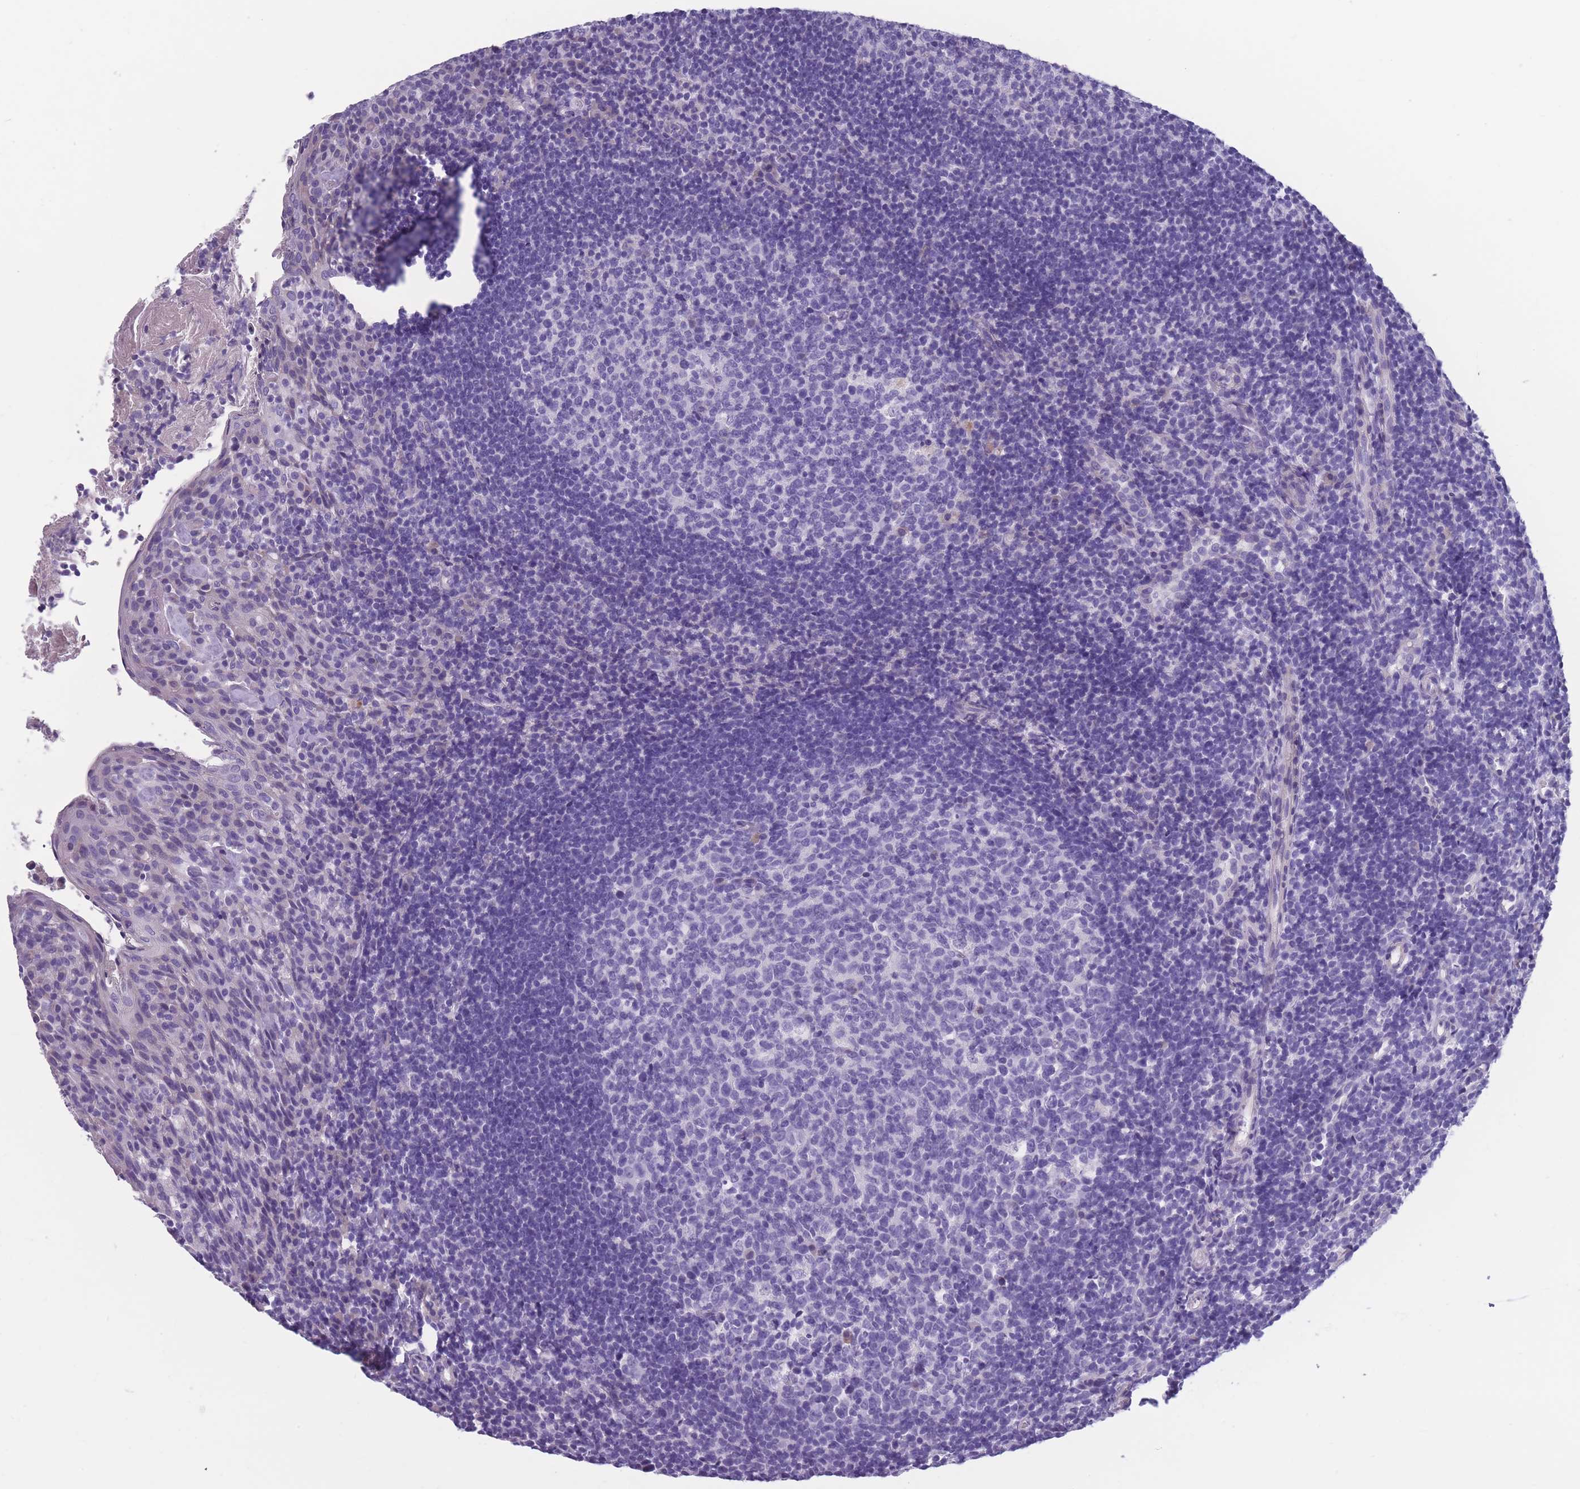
{"staining": {"intensity": "negative", "quantity": "none", "location": "none"}, "tissue": "tonsil", "cell_type": "Germinal center cells", "image_type": "normal", "snomed": [{"axis": "morphology", "description": "Normal tissue, NOS"}, {"axis": "topography", "description": "Tonsil"}], "caption": "An IHC image of normal tonsil is shown. There is no staining in germinal center cells of tonsil.", "gene": "OR4C5", "patient": {"sex": "female", "age": 10}}